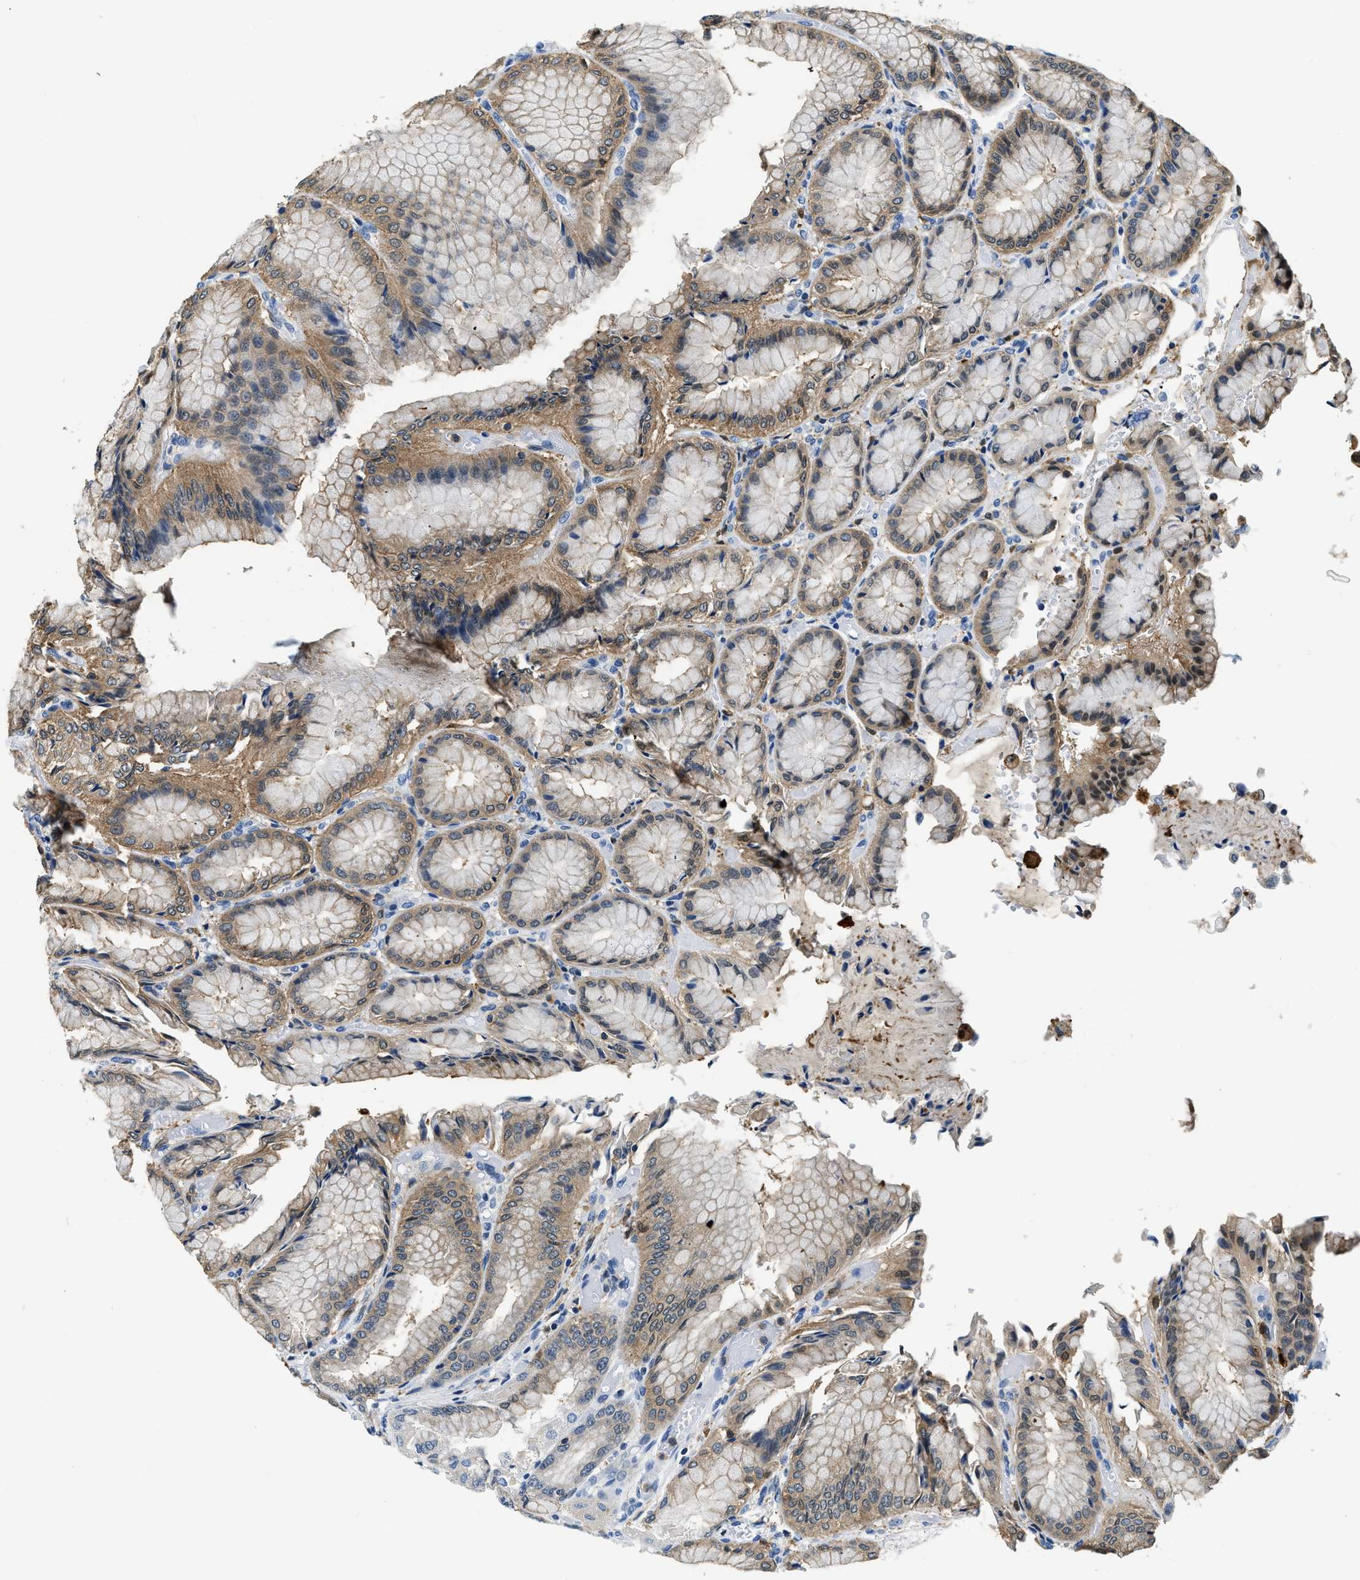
{"staining": {"intensity": "weak", "quantity": "25%-75%", "location": "cytoplasmic/membranous"}, "tissue": "stomach", "cell_type": "Glandular cells", "image_type": "normal", "snomed": [{"axis": "morphology", "description": "Normal tissue, NOS"}, {"axis": "topography", "description": "Stomach, upper"}], "caption": "This histopathology image displays immunohistochemistry staining of normal human stomach, with low weak cytoplasmic/membranous expression in approximately 25%-75% of glandular cells.", "gene": "CAPG", "patient": {"sex": "male", "age": 72}}